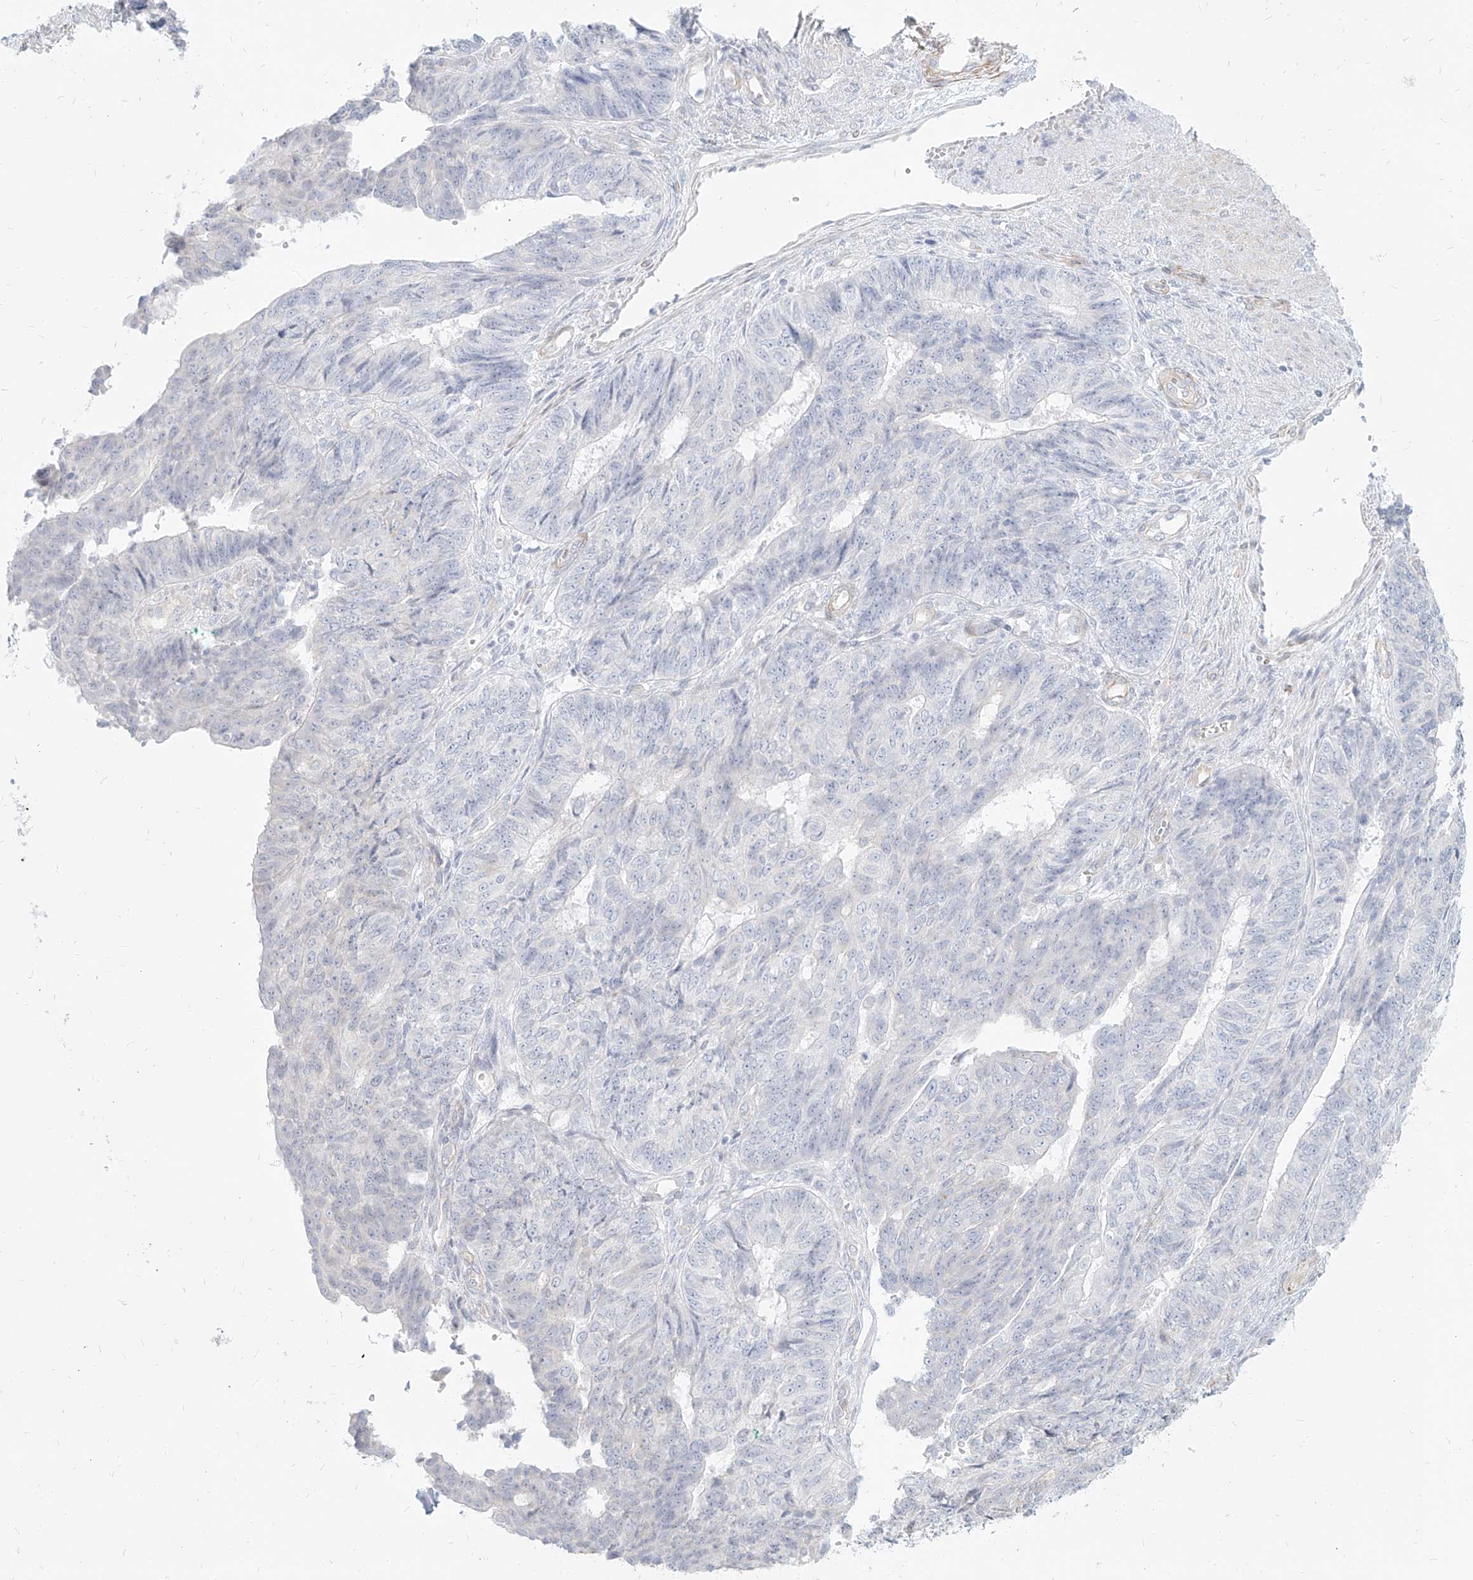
{"staining": {"intensity": "negative", "quantity": "none", "location": "none"}, "tissue": "endometrial cancer", "cell_type": "Tumor cells", "image_type": "cancer", "snomed": [{"axis": "morphology", "description": "Adenocarcinoma, NOS"}, {"axis": "topography", "description": "Endometrium"}], "caption": "Endometrial adenocarcinoma was stained to show a protein in brown. There is no significant expression in tumor cells.", "gene": "ITPKB", "patient": {"sex": "female", "age": 32}}